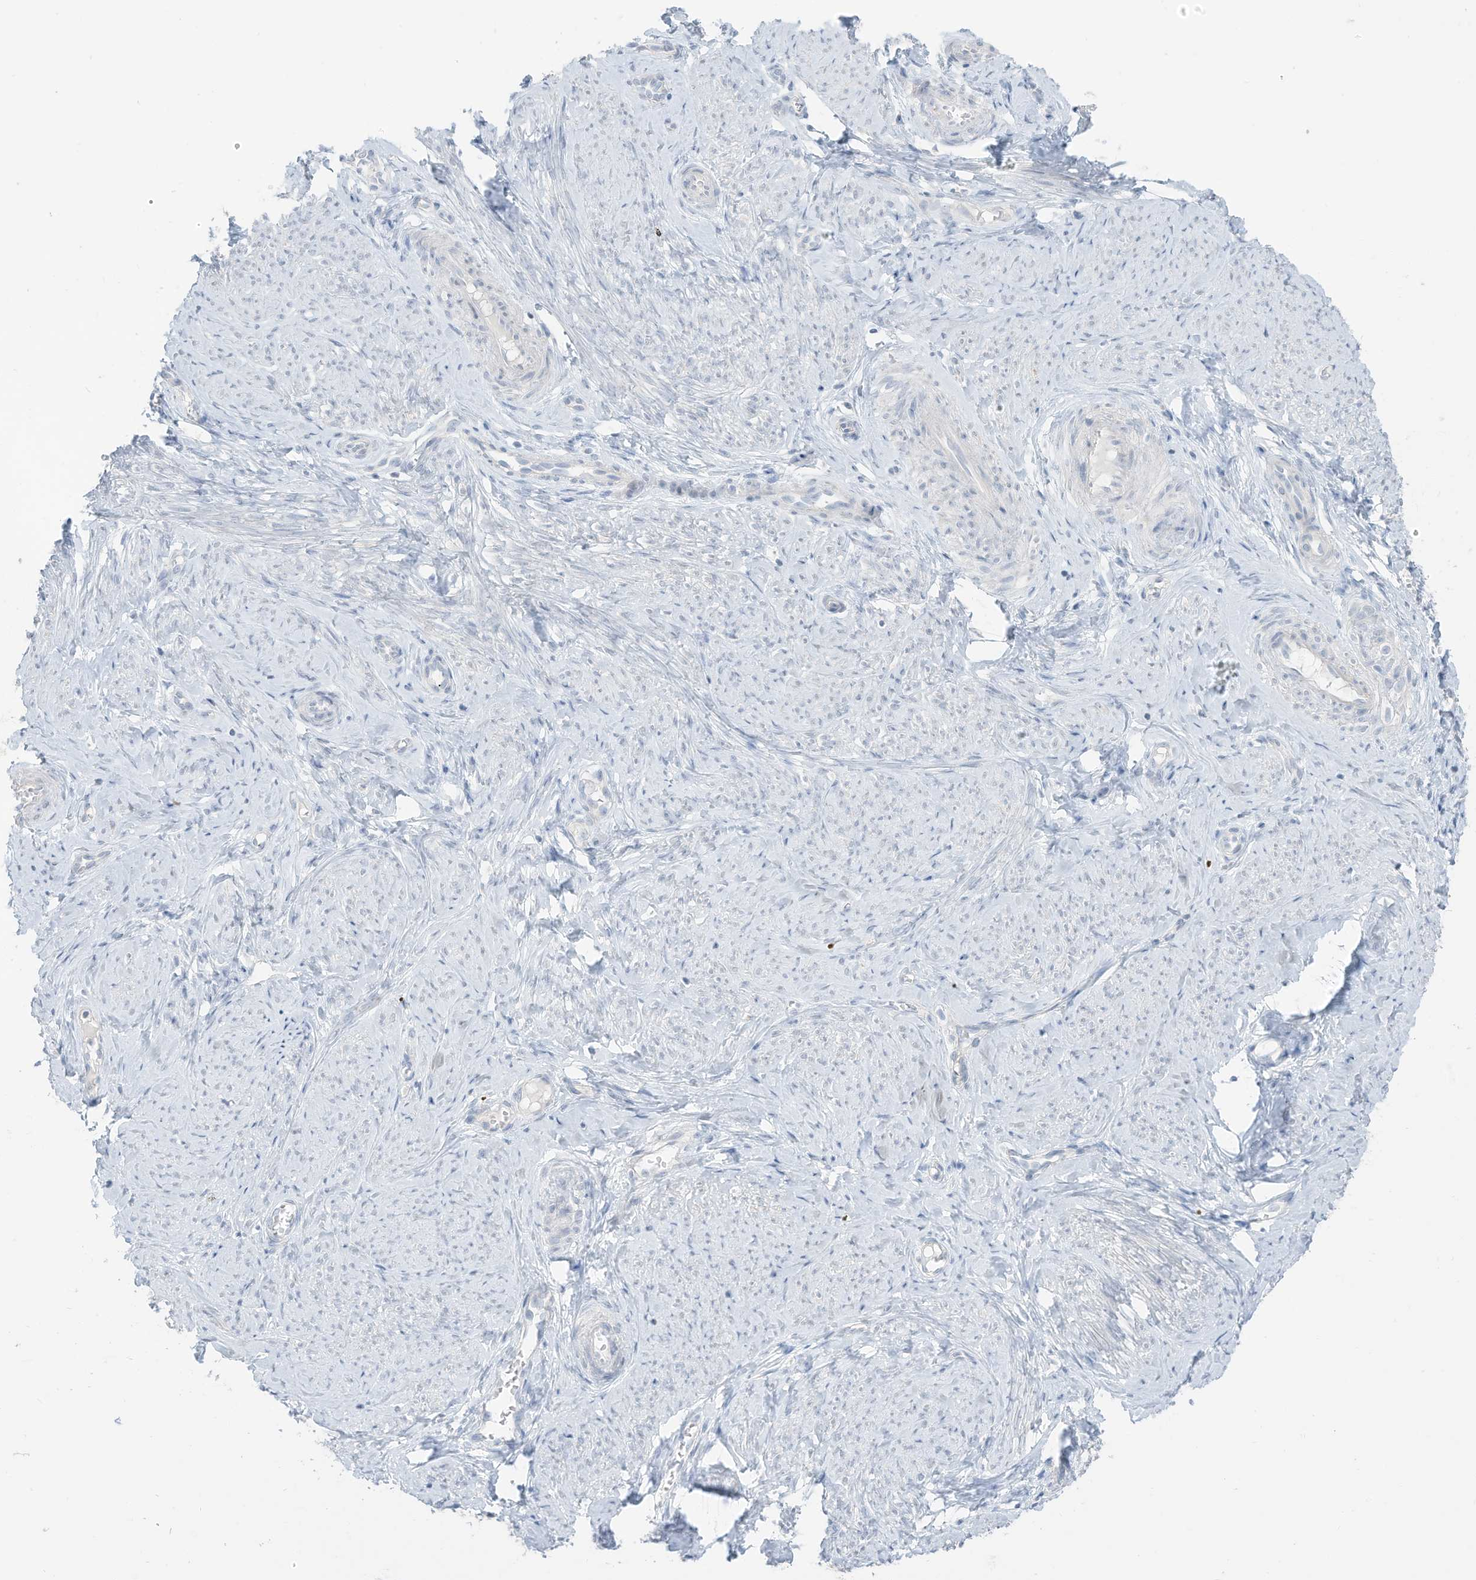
{"staining": {"intensity": "negative", "quantity": "none", "location": "none"}, "tissue": "cervix", "cell_type": "Glandular cells", "image_type": "normal", "snomed": [{"axis": "morphology", "description": "Normal tissue, NOS"}, {"axis": "topography", "description": "Cervix"}], "caption": "DAB immunohistochemical staining of normal human cervix exhibits no significant positivity in glandular cells.", "gene": "OGT", "patient": {"sex": "female", "age": 36}}